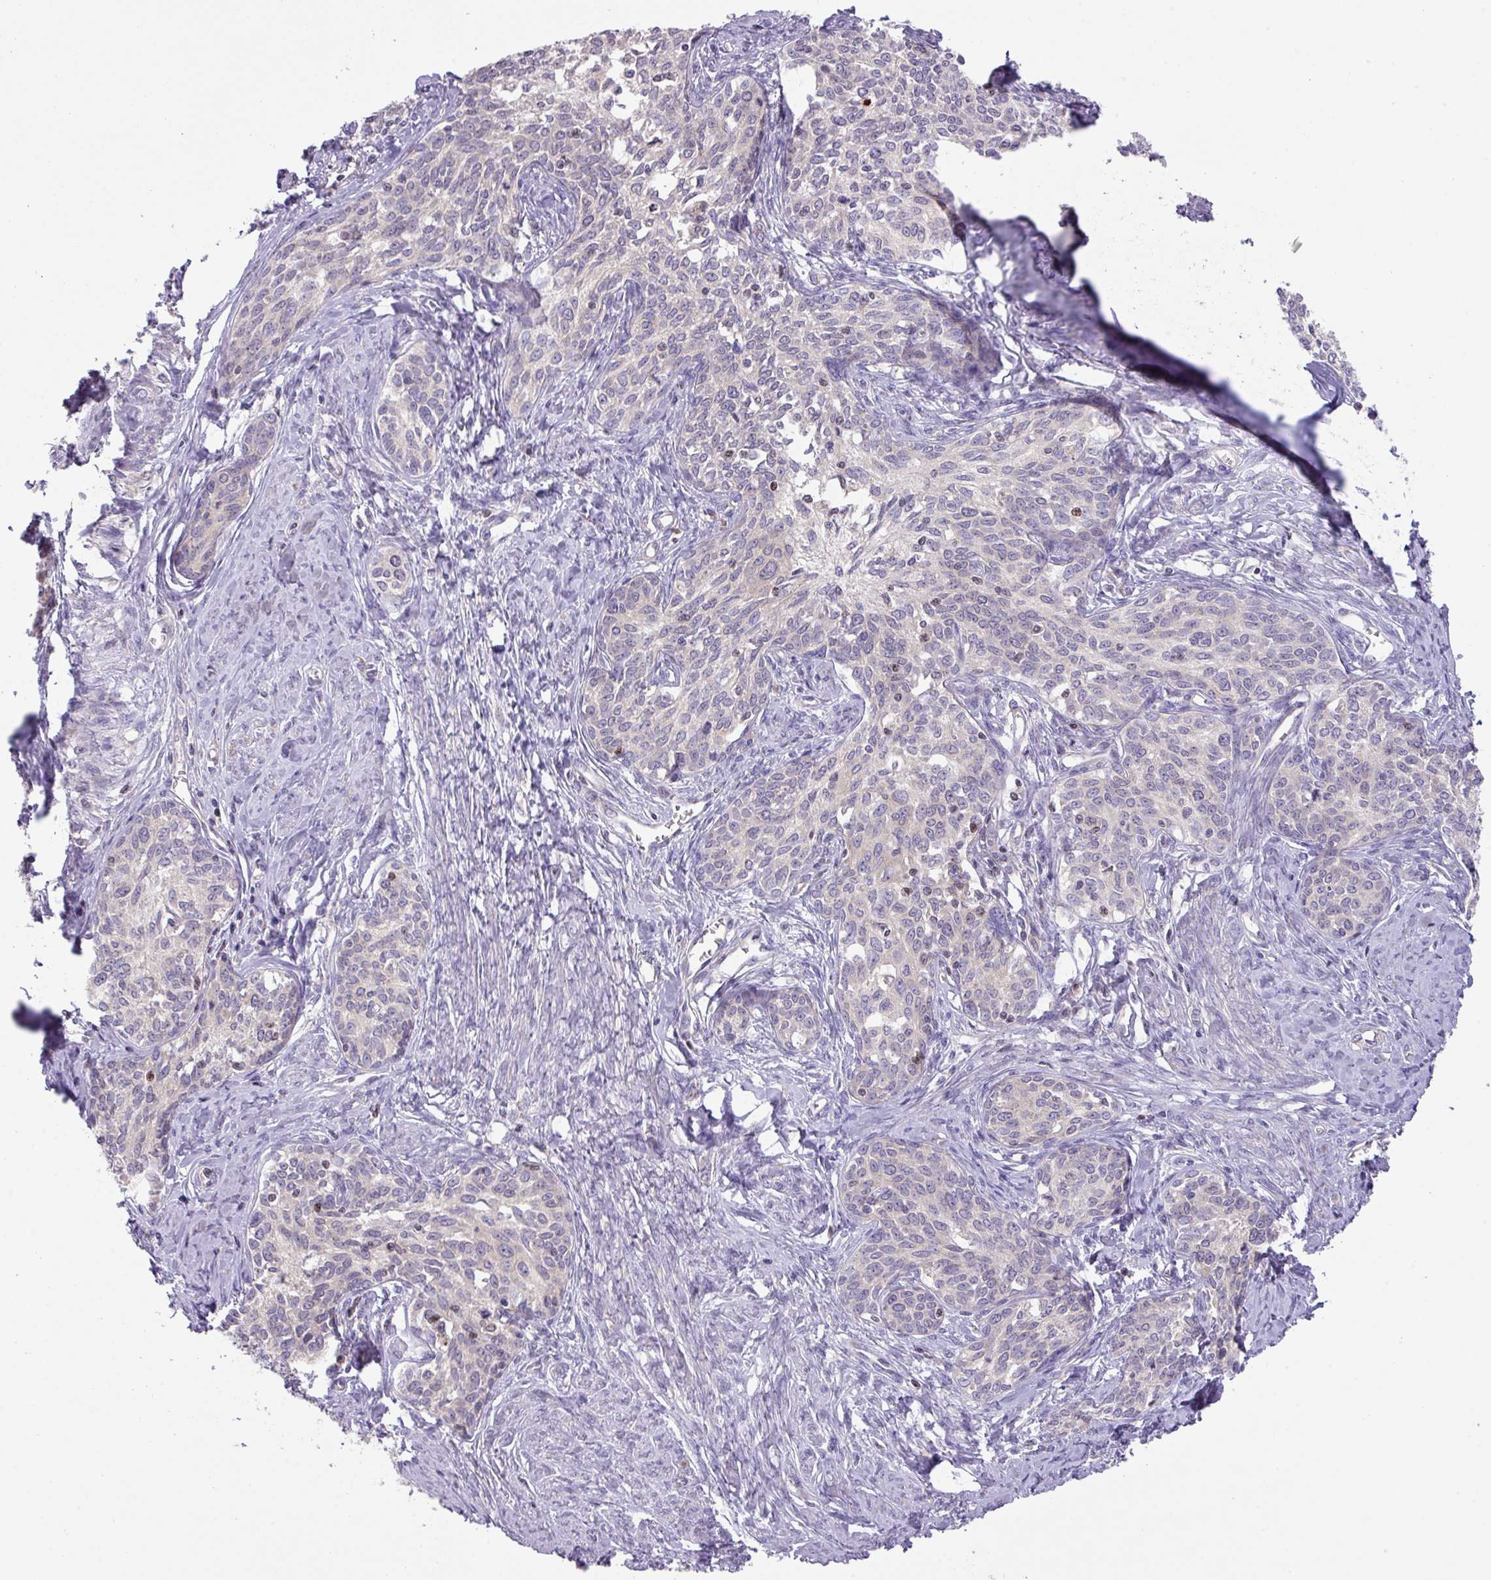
{"staining": {"intensity": "negative", "quantity": "none", "location": "none"}, "tissue": "cervical cancer", "cell_type": "Tumor cells", "image_type": "cancer", "snomed": [{"axis": "morphology", "description": "Squamous cell carcinoma, NOS"}, {"axis": "morphology", "description": "Adenocarcinoma, NOS"}, {"axis": "topography", "description": "Cervix"}], "caption": "DAB immunohistochemical staining of human cervical cancer reveals no significant positivity in tumor cells.", "gene": "ZNF394", "patient": {"sex": "female", "age": 52}}